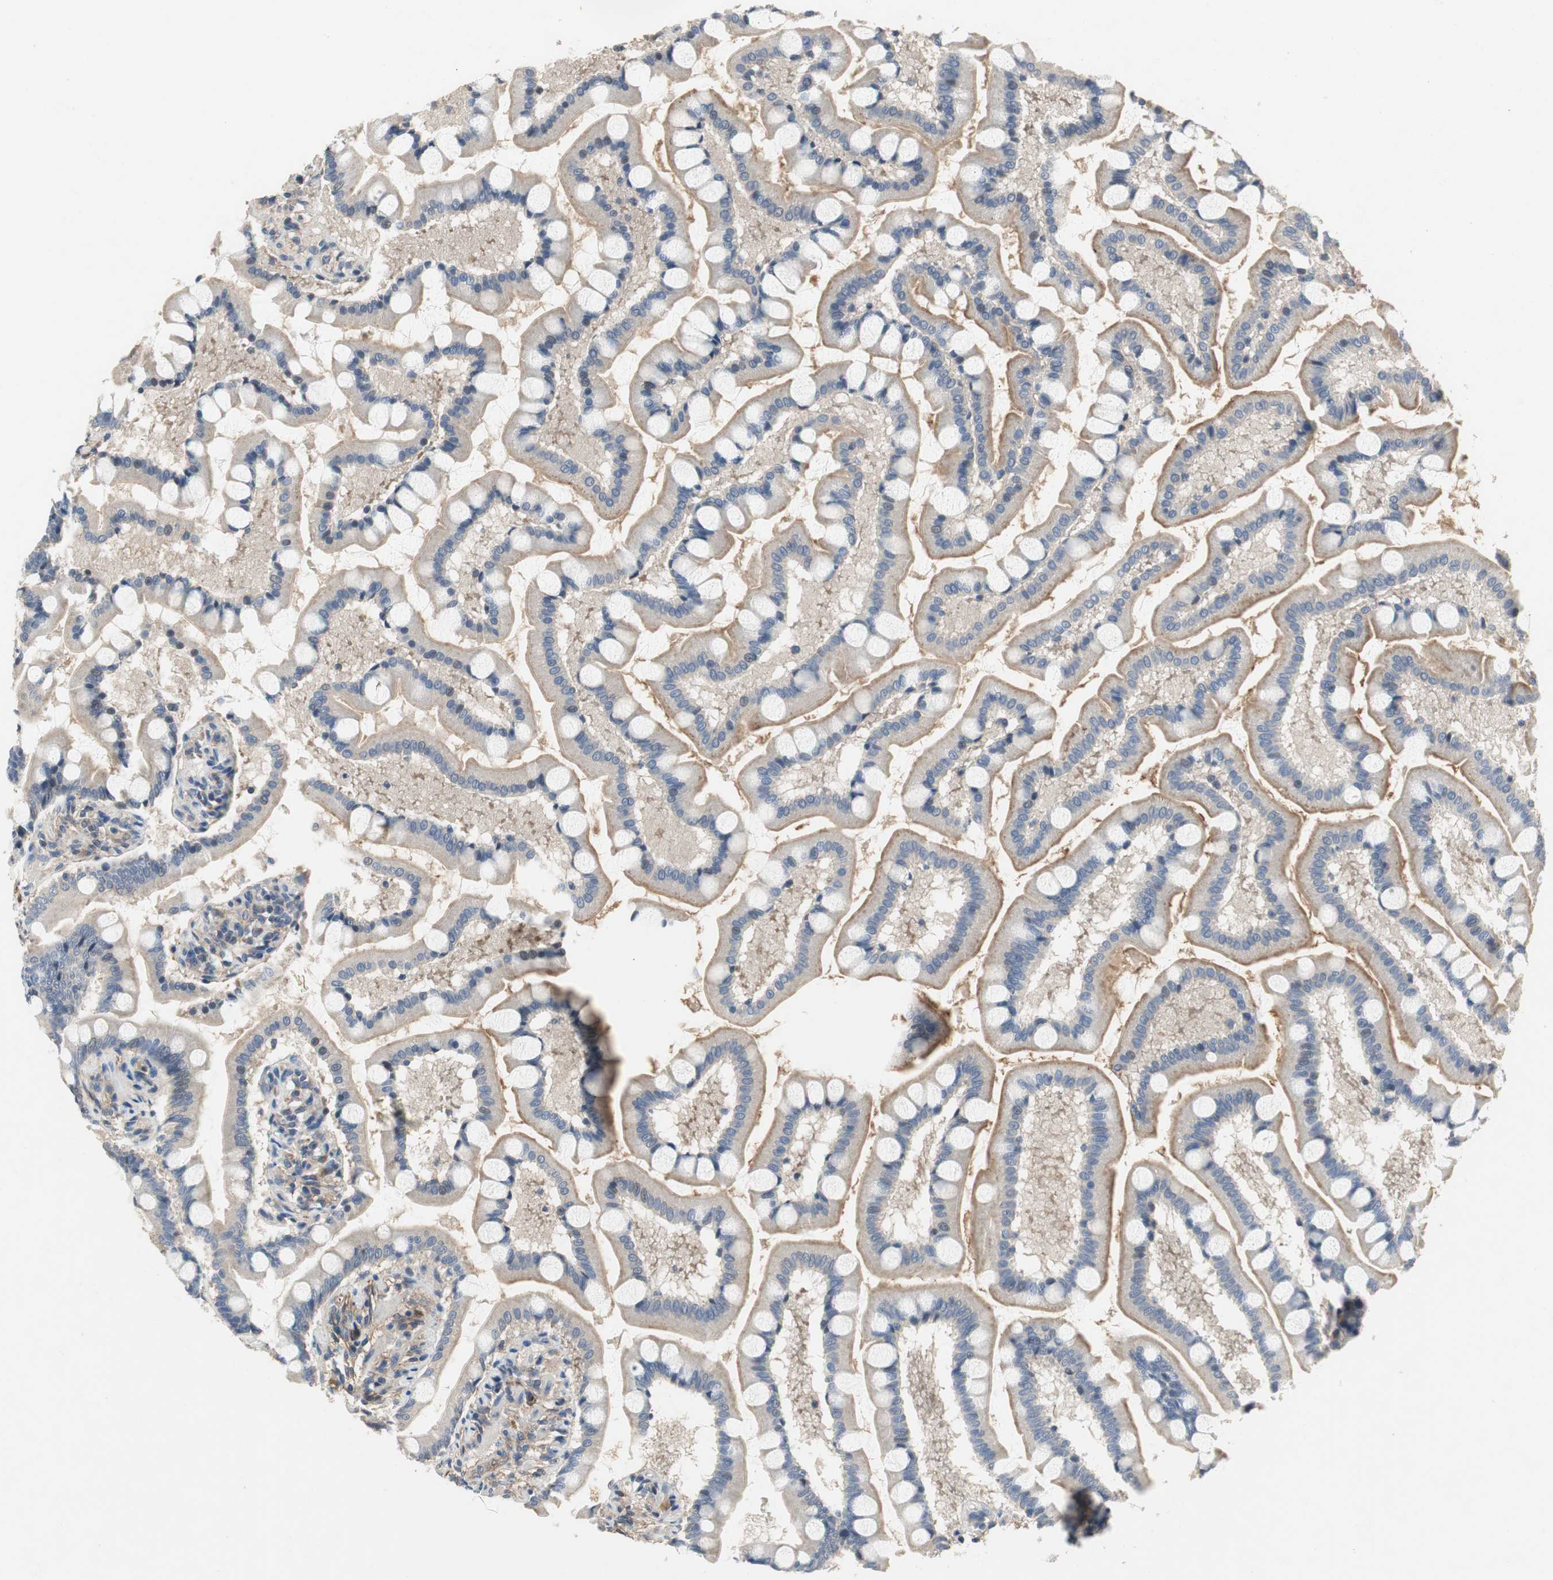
{"staining": {"intensity": "weak", "quantity": "25%-75%", "location": "cytoplasmic/membranous"}, "tissue": "small intestine", "cell_type": "Glandular cells", "image_type": "normal", "snomed": [{"axis": "morphology", "description": "Normal tissue, NOS"}, {"axis": "topography", "description": "Small intestine"}], "caption": "IHC photomicrograph of unremarkable small intestine stained for a protein (brown), which demonstrates low levels of weak cytoplasmic/membranous positivity in approximately 25%-75% of glandular cells.", "gene": "ALPL", "patient": {"sex": "male", "age": 41}}